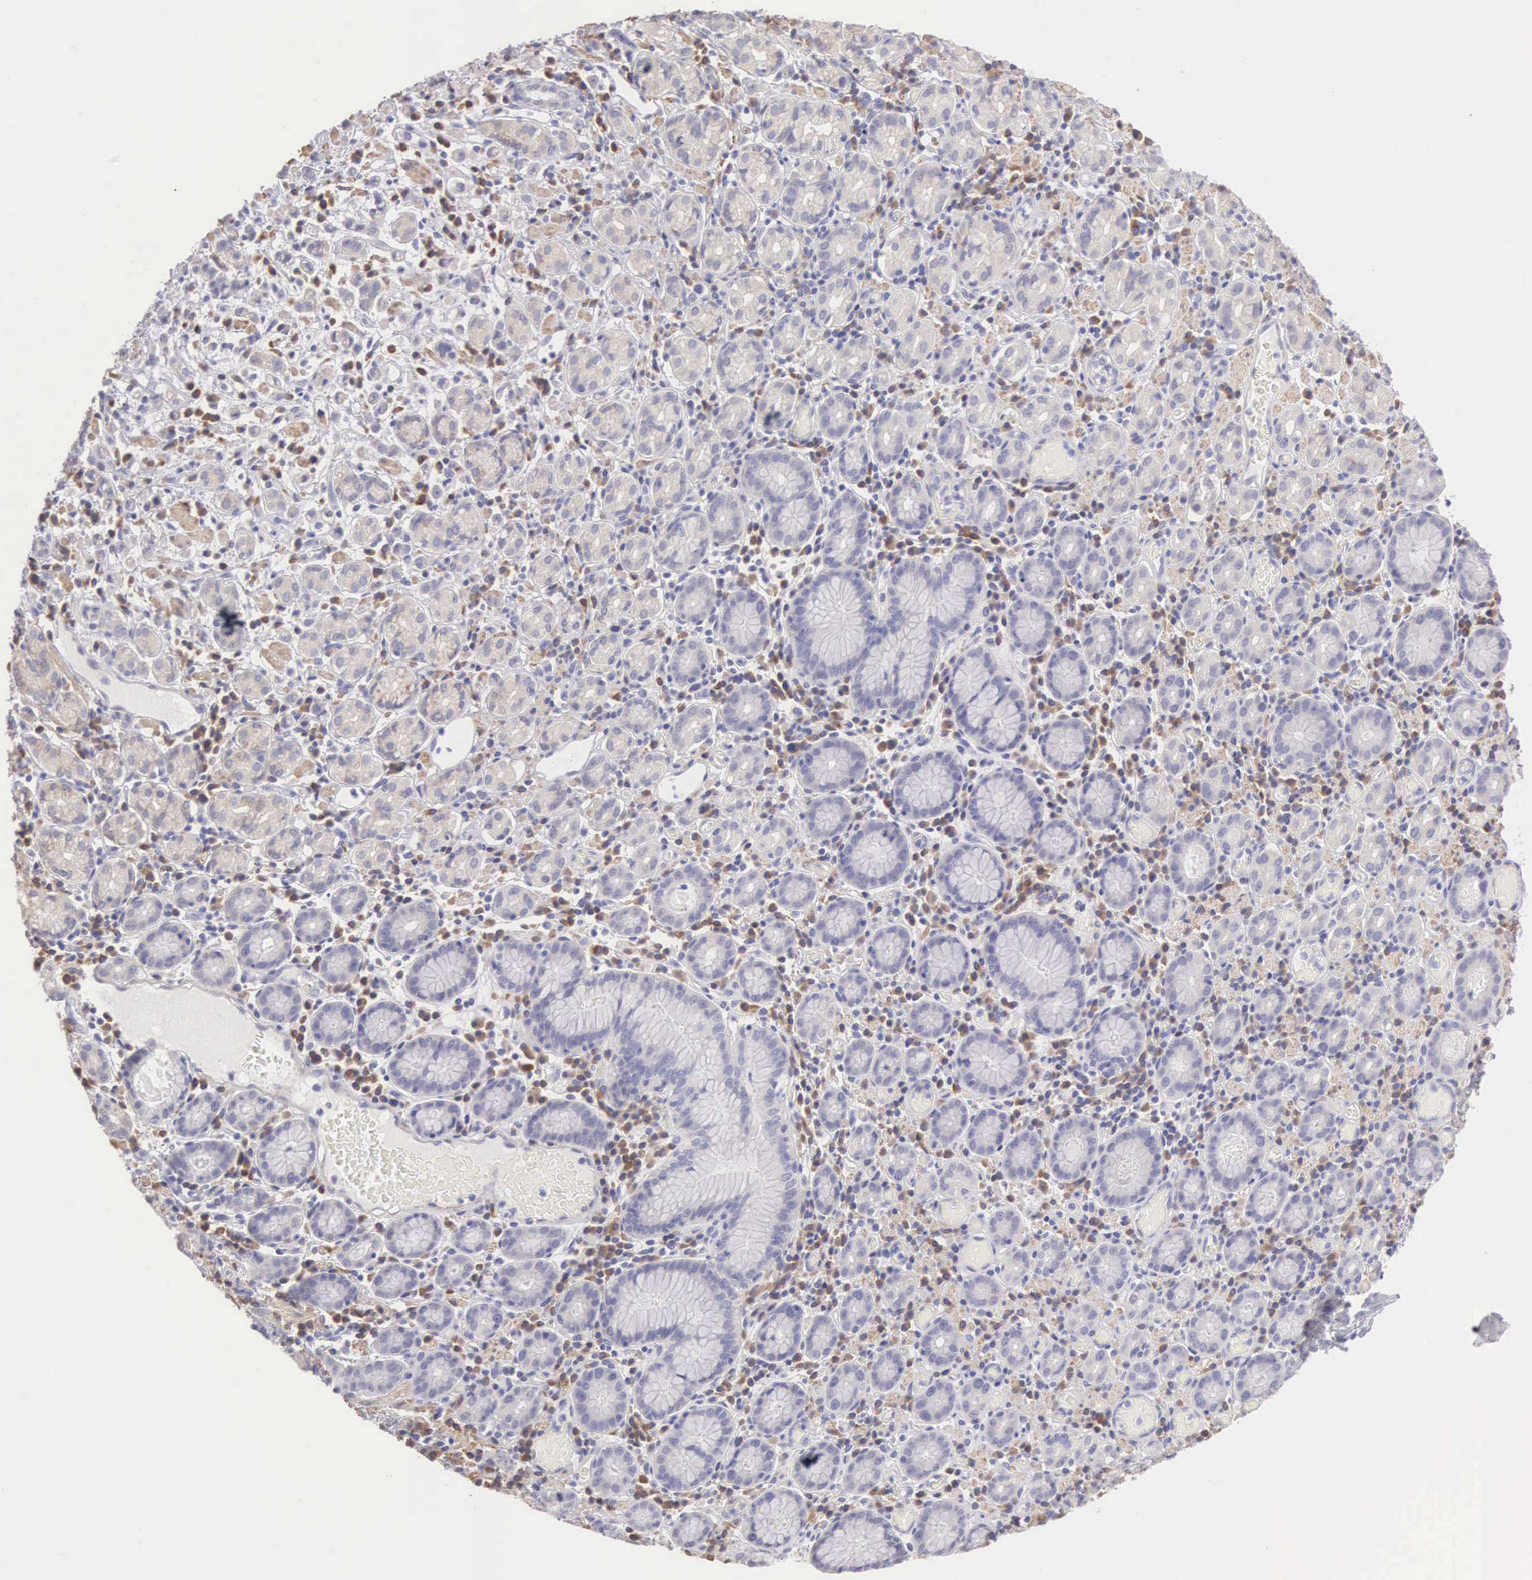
{"staining": {"intensity": "weak", "quantity": "25%-75%", "location": "cytoplasmic/membranous"}, "tissue": "stomach cancer", "cell_type": "Tumor cells", "image_type": "cancer", "snomed": [{"axis": "morphology", "description": "Adenocarcinoma, NOS"}, {"axis": "topography", "description": "Stomach, lower"}], "caption": "Protein staining of stomach cancer (adenocarcinoma) tissue demonstrates weak cytoplasmic/membranous positivity in about 25%-75% of tumor cells.", "gene": "ARFGAP3", "patient": {"sex": "male", "age": 88}}